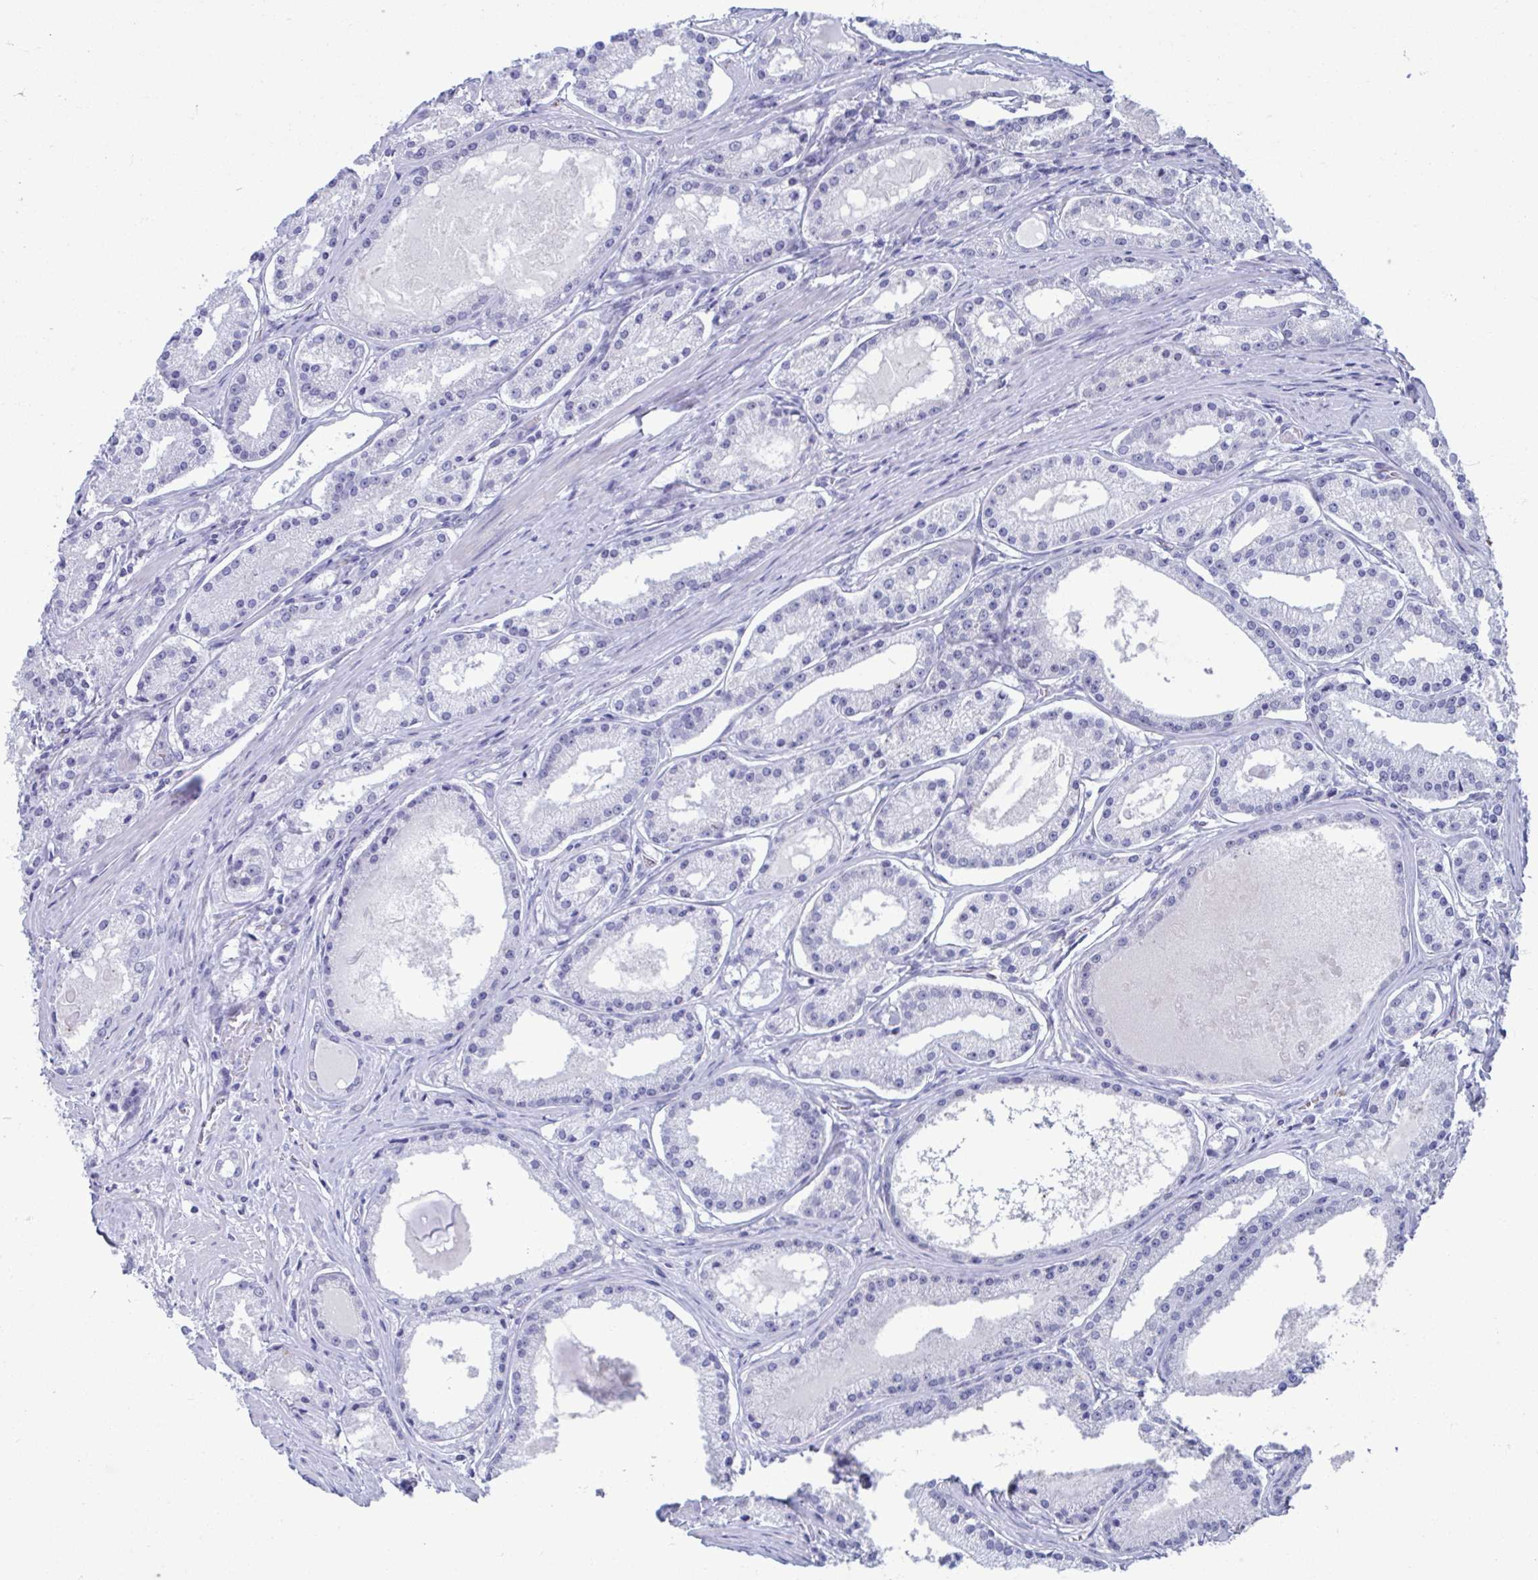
{"staining": {"intensity": "negative", "quantity": "none", "location": "none"}, "tissue": "prostate cancer", "cell_type": "Tumor cells", "image_type": "cancer", "snomed": [{"axis": "morphology", "description": "Adenocarcinoma, Low grade"}, {"axis": "topography", "description": "Prostate"}], "caption": "IHC micrograph of prostate cancer stained for a protein (brown), which demonstrates no staining in tumor cells.", "gene": "PERM1", "patient": {"sex": "male", "age": 57}}